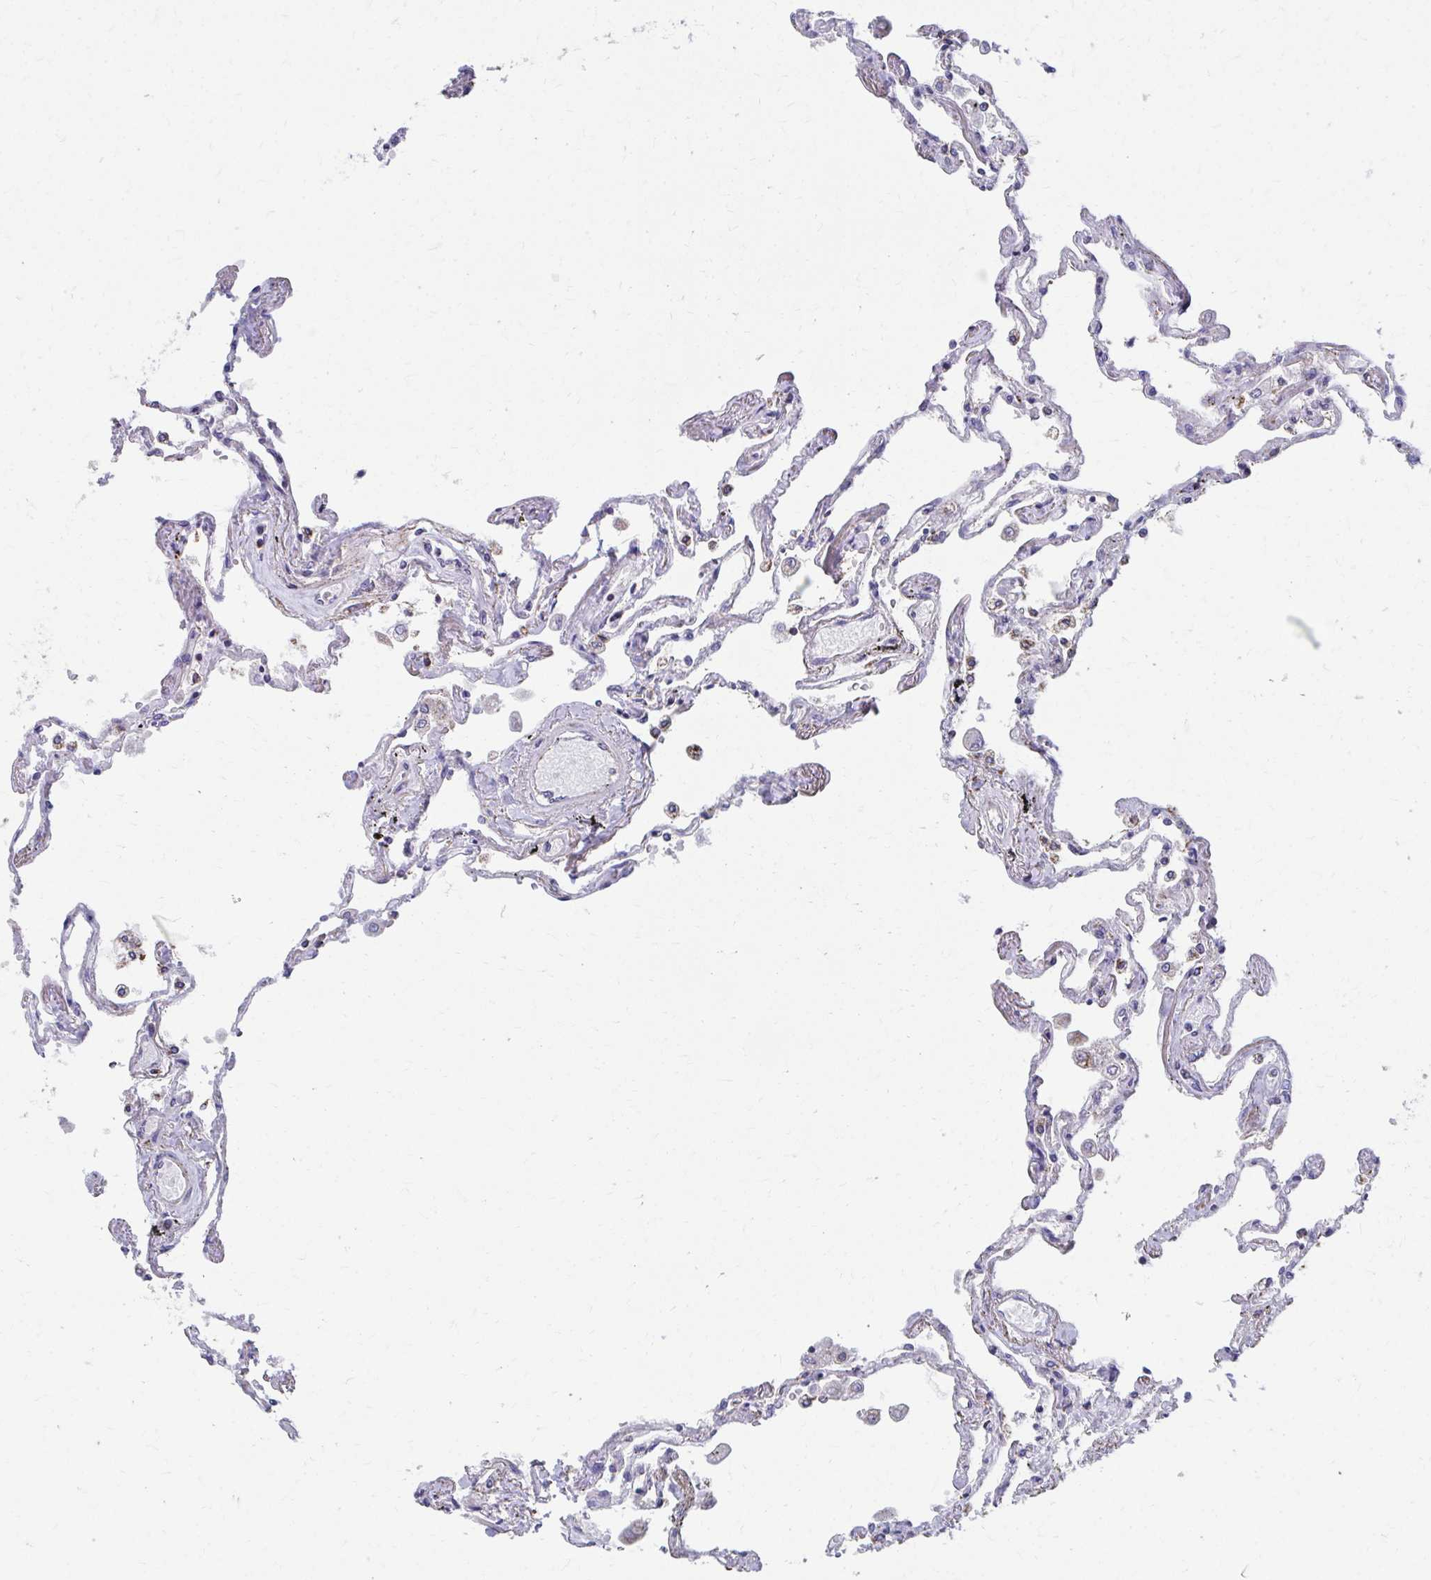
{"staining": {"intensity": "negative", "quantity": "none", "location": "none"}, "tissue": "lung", "cell_type": "Alveolar cells", "image_type": "normal", "snomed": [{"axis": "morphology", "description": "Normal tissue, NOS"}, {"axis": "morphology", "description": "Adenocarcinoma, NOS"}, {"axis": "topography", "description": "Cartilage tissue"}, {"axis": "topography", "description": "Lung"}], "caption": "This is an IHC micrograph of benign human lung. There is no staining in alveolar cells.", "gene": "RCC1L", "patient": {"sex": "female", "age": 67}}